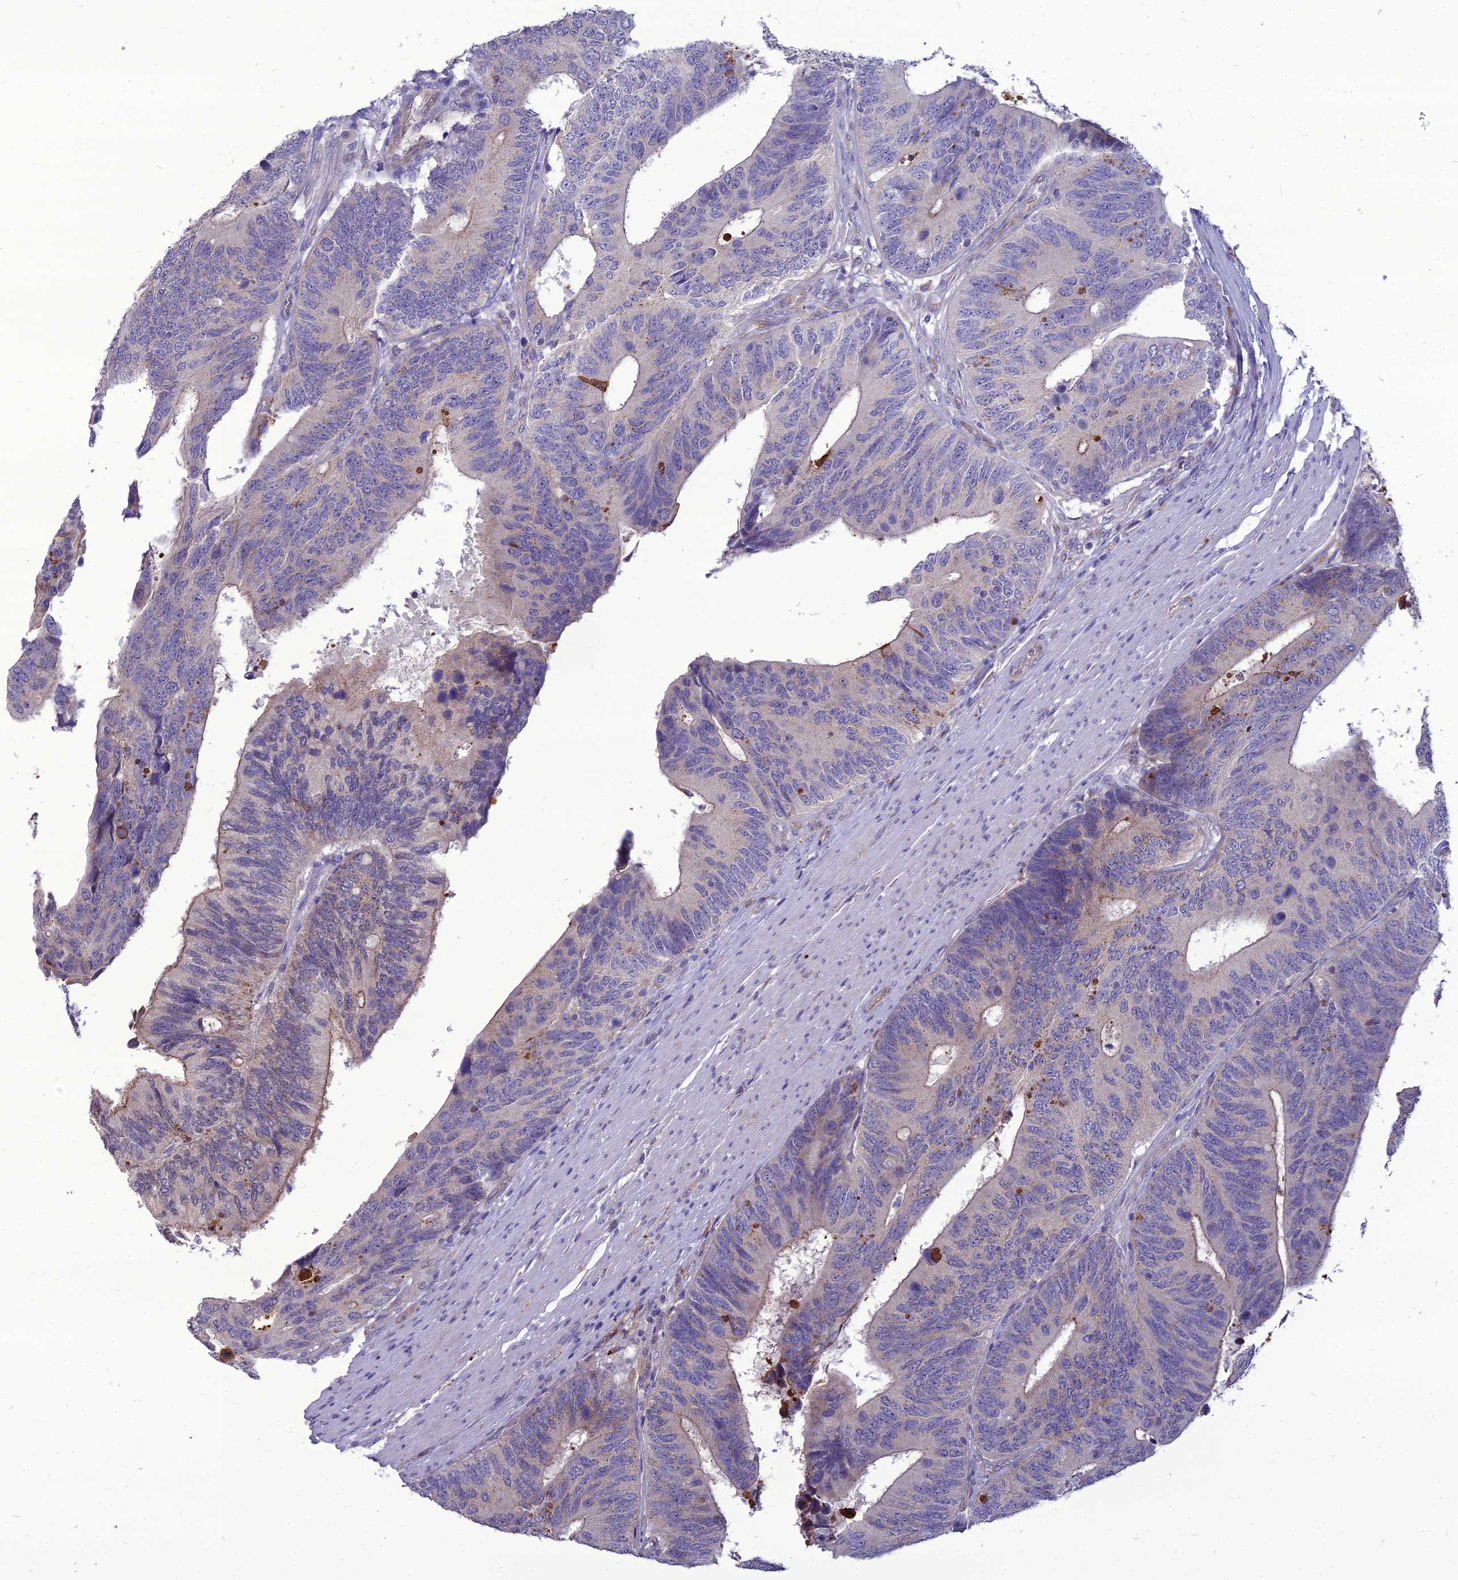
{"staining": {"intensity": "weak", "quantity": "<25%", "location": "cytoplasmic/membranous"}, "tissue": "colorectal cancer", "cell_type": "Tumor cells", "image_type": "cancer", "snomed": [{"axis": "morphology", "description": "Adenocarcinoma, NOS"}, {"axis": "topography", "description": "Colon"}], "caption": "Tumor cells show no significant protein positivity in colorectal adenocarcinoma. (Stains: DAB (3,3'-diaminobenzidine) immunohistochemistry (IHC) with hematoxylin counter stain, Microscopy: brightfield microscopy at high magnification).", "gene": "PCED1B", "patient": {"sex": "male", "age": 87}}